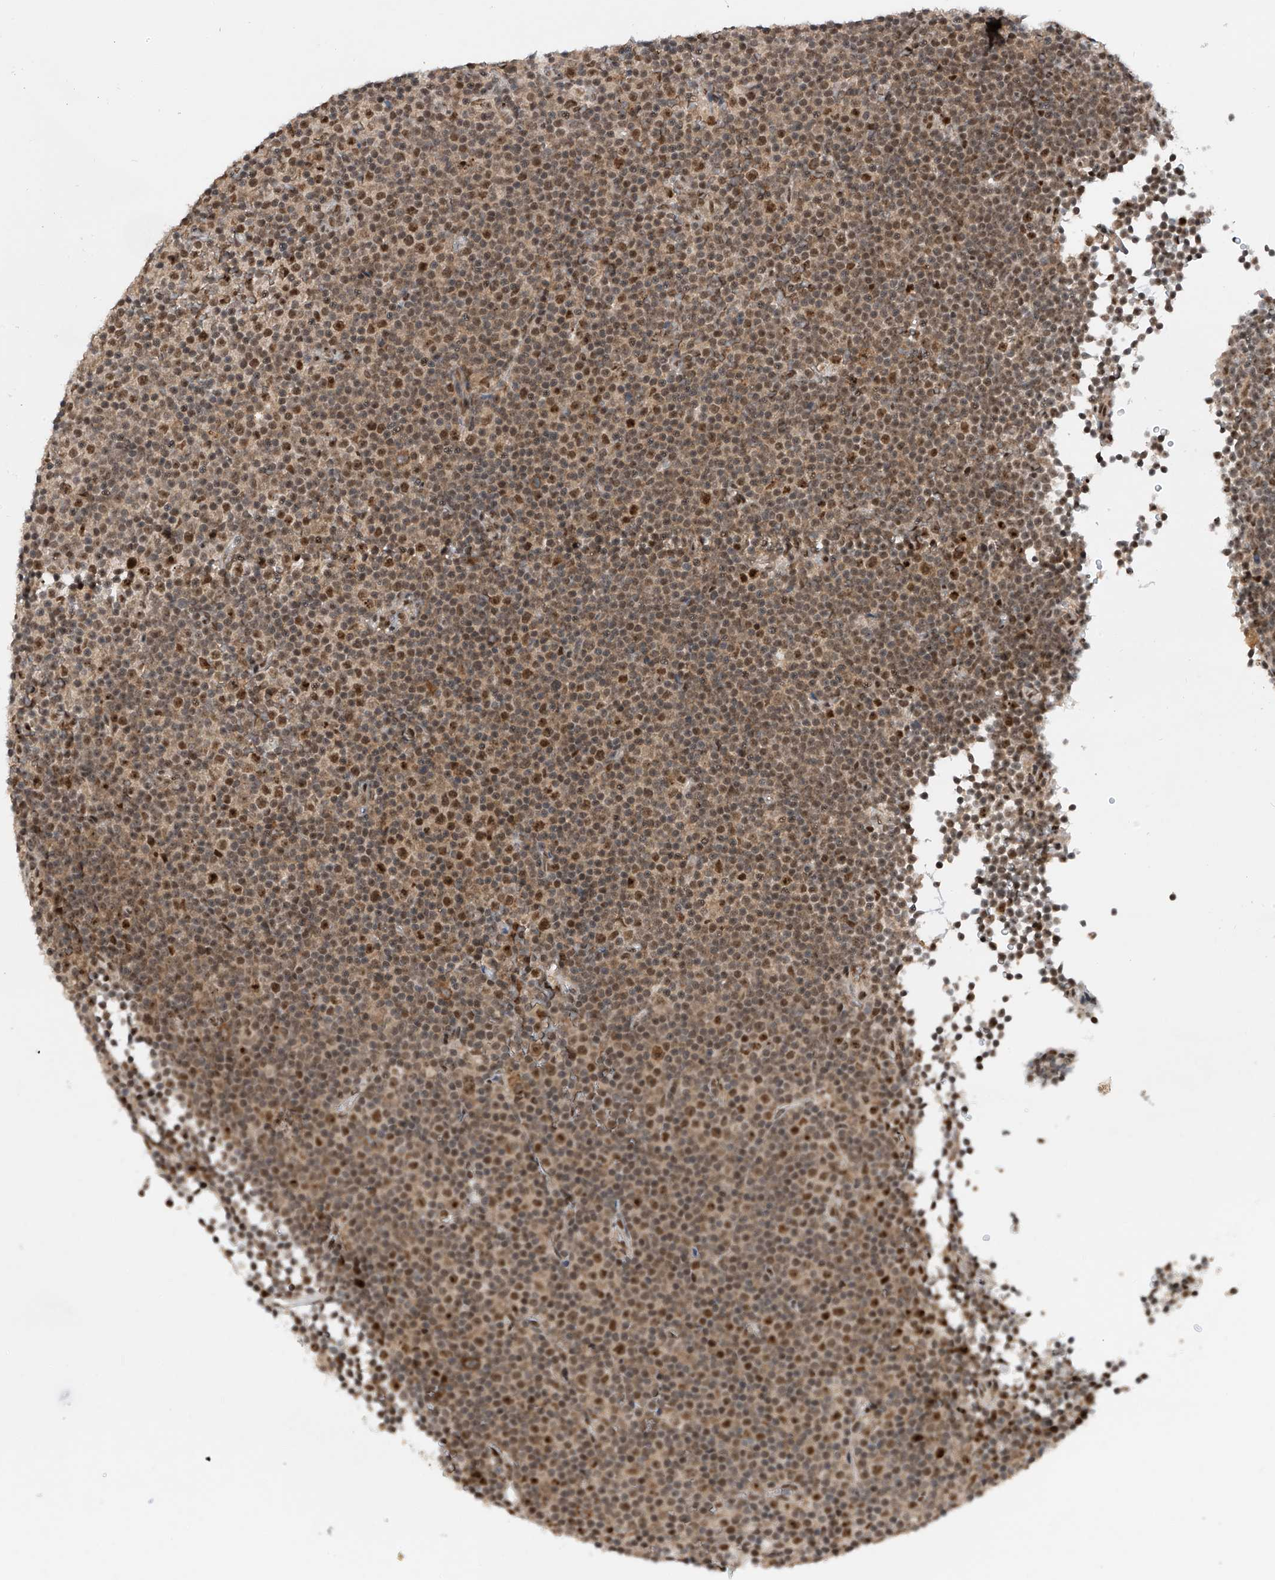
{"staining": {"intensity": "moderate", "quantity": ">75%", "location": "nuclear"}, "tissue": "lymphoma", "cell_type": "Tumor cells", "image_type": "cancer", "snomed": [{"axis": "morphology", "description": "Malignant lymphoma, non-Hodgkin's type, Low grade"}, {"axis": "topography", "description": "Lymph node"}], "caption": "A brown stain shows moderate nuclear expression of a protein in lymphoma tumor cells.", "gene": "RPAIN", "patient": {"sex": "female", "age": 67}}